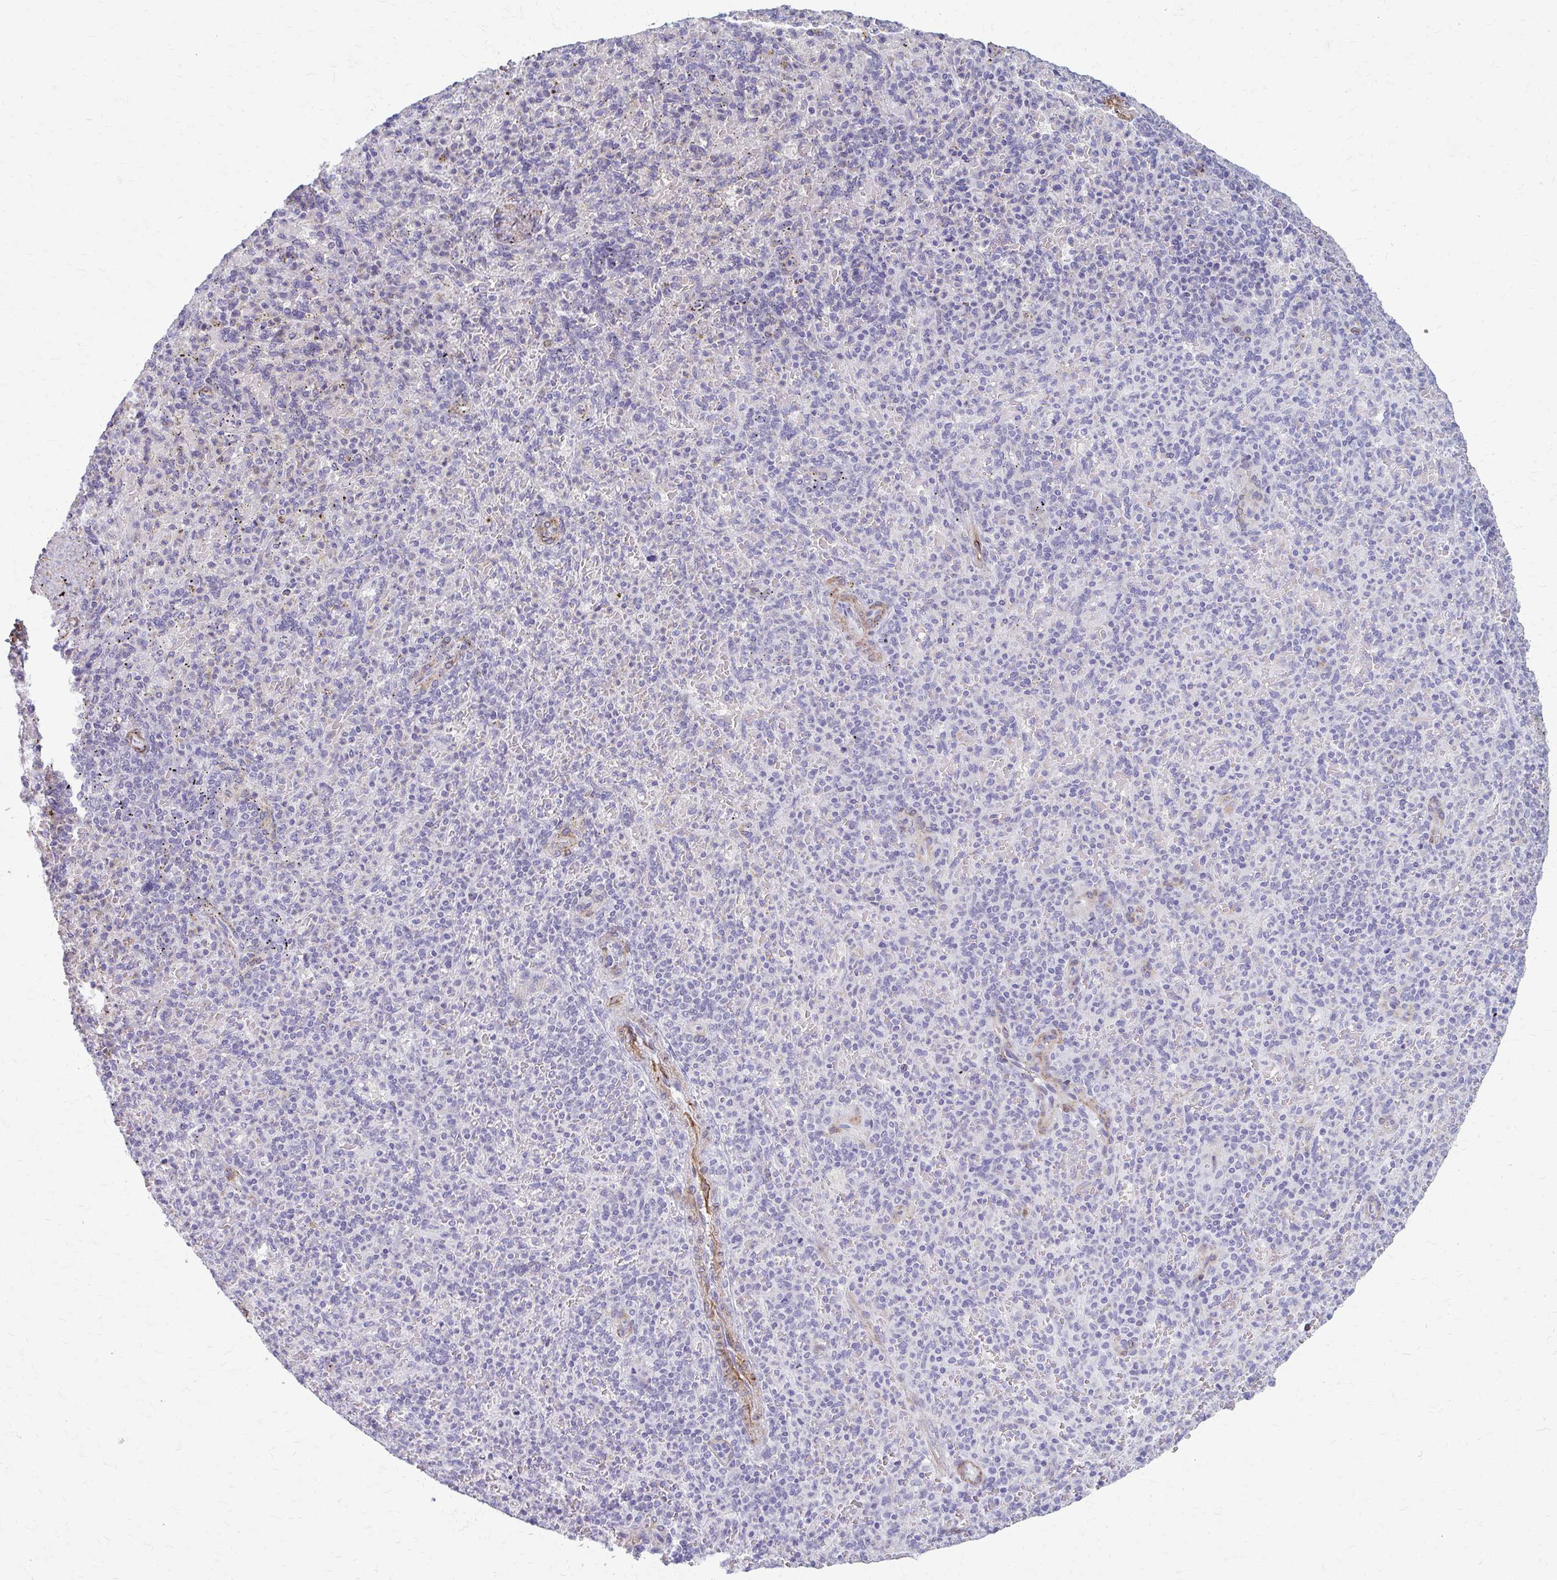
{"staining": {"intensity": "negative", "quantity": "none", "location": "none"}, "tissue": "spleen", "cell_type": "Cells in red pulp", "image_type": "normal", "snomed": [{"axis": "morphology", "description": "Normal tissue, NOS"}, {"axis": "topography", "description": "Spleen"}], "caption": "Protein analysis of benign spleen displays no significant expression in cells in red pulp.", "gene": "ADIPOQ", "patient": {"sex": "female", "age": 74}}